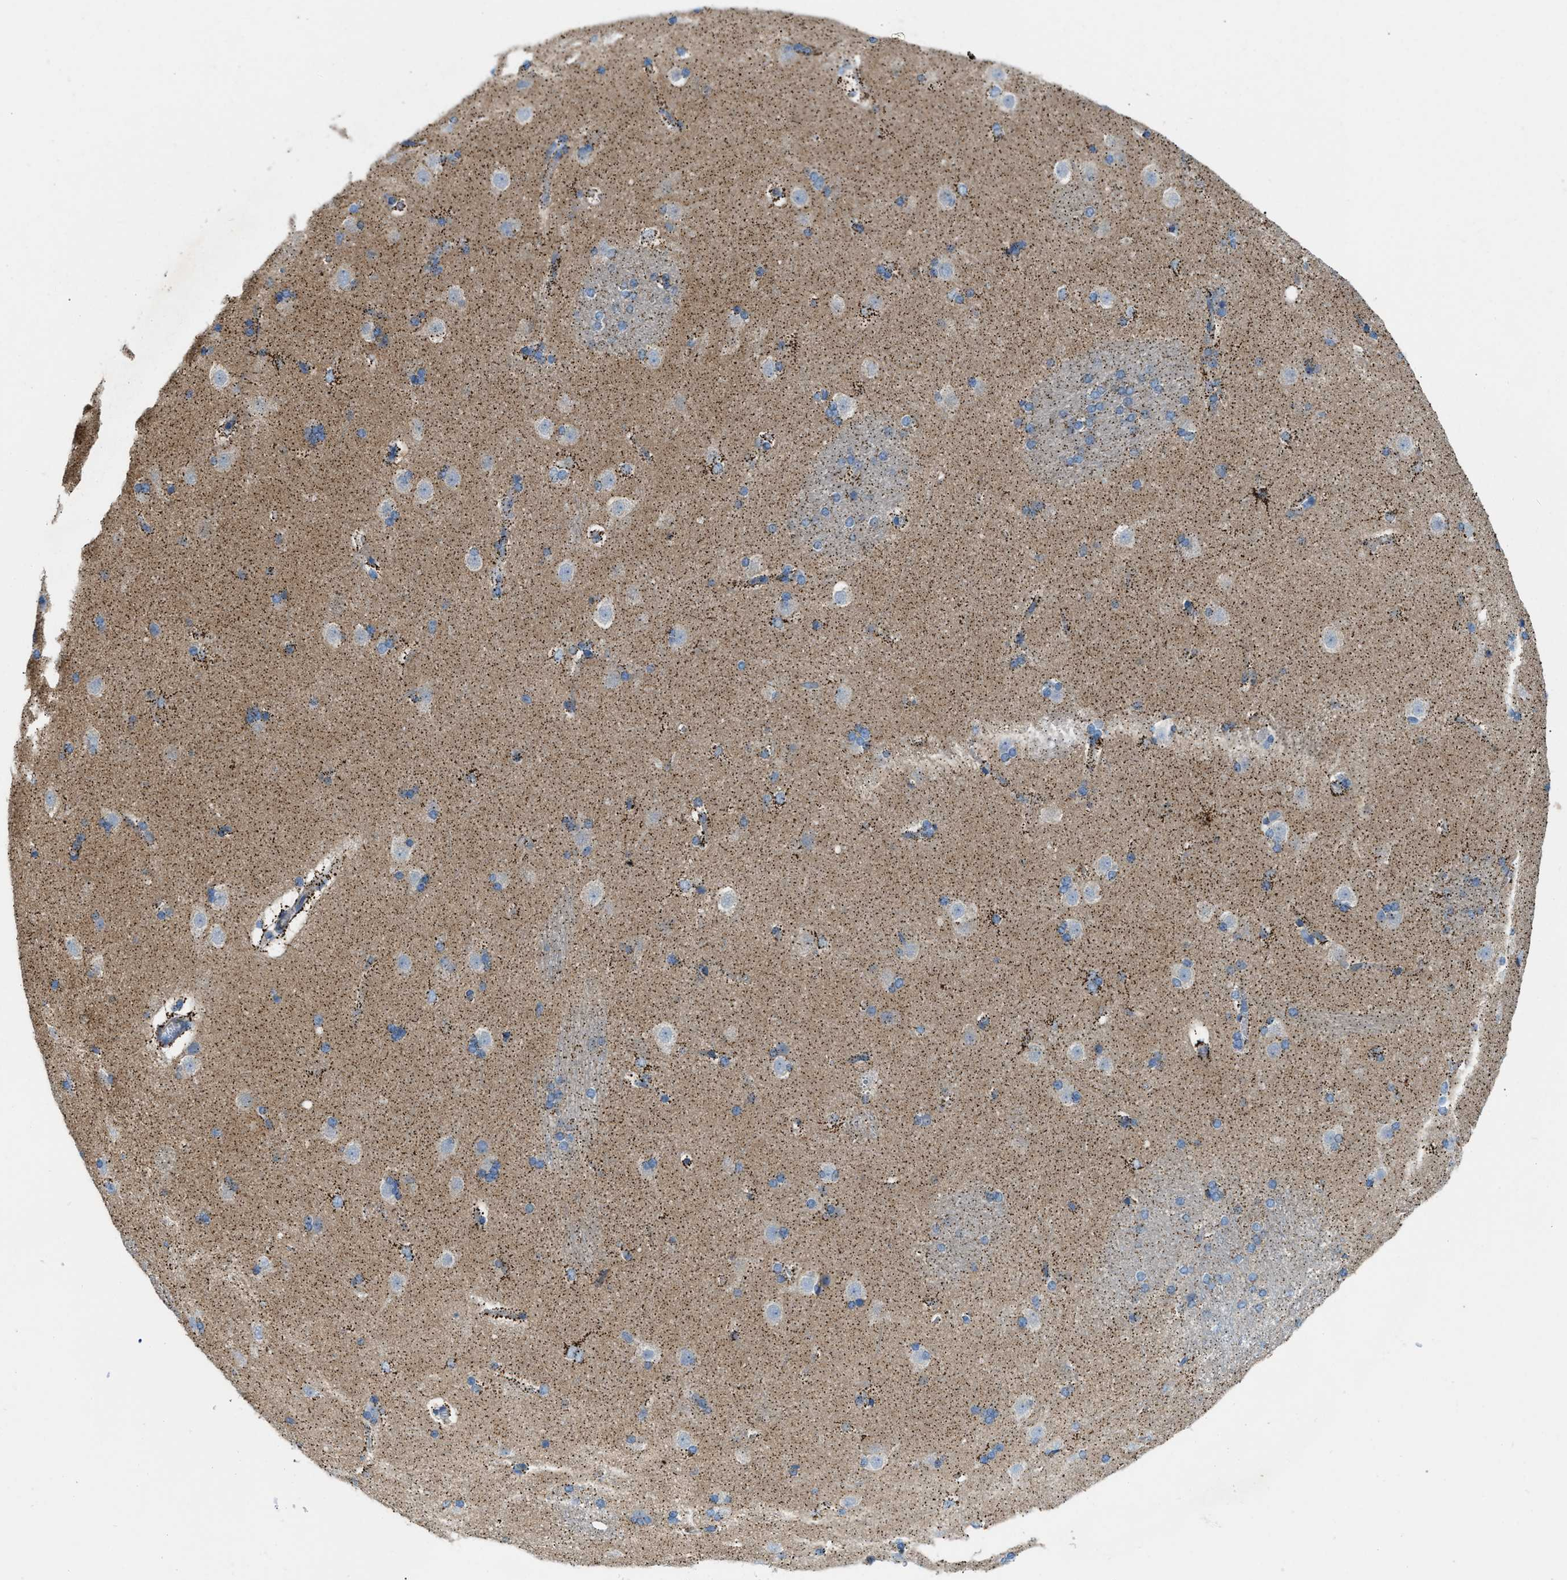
{"staining": {"intensity": "moderate", "quantity": "25%-75%", "location": "cytoplasmic/membranous"}, "tissue": "caudate", "cell_type": "Glial cells", "image_type": "normal", "snomed": [{"axis": "morphology", "description": "Normal tissue, NOS"}, {"axis": "topography", "description": "Lateral ventricle wall"}], "caption": "DAB immunohistochemical staining of benign caudate exhibits moderate cytoplasmic/membranous protein positivity in about 25%-75% of glial cells.", "gene": "JADE1", "patient": {"sex": "female", "age": 19}}